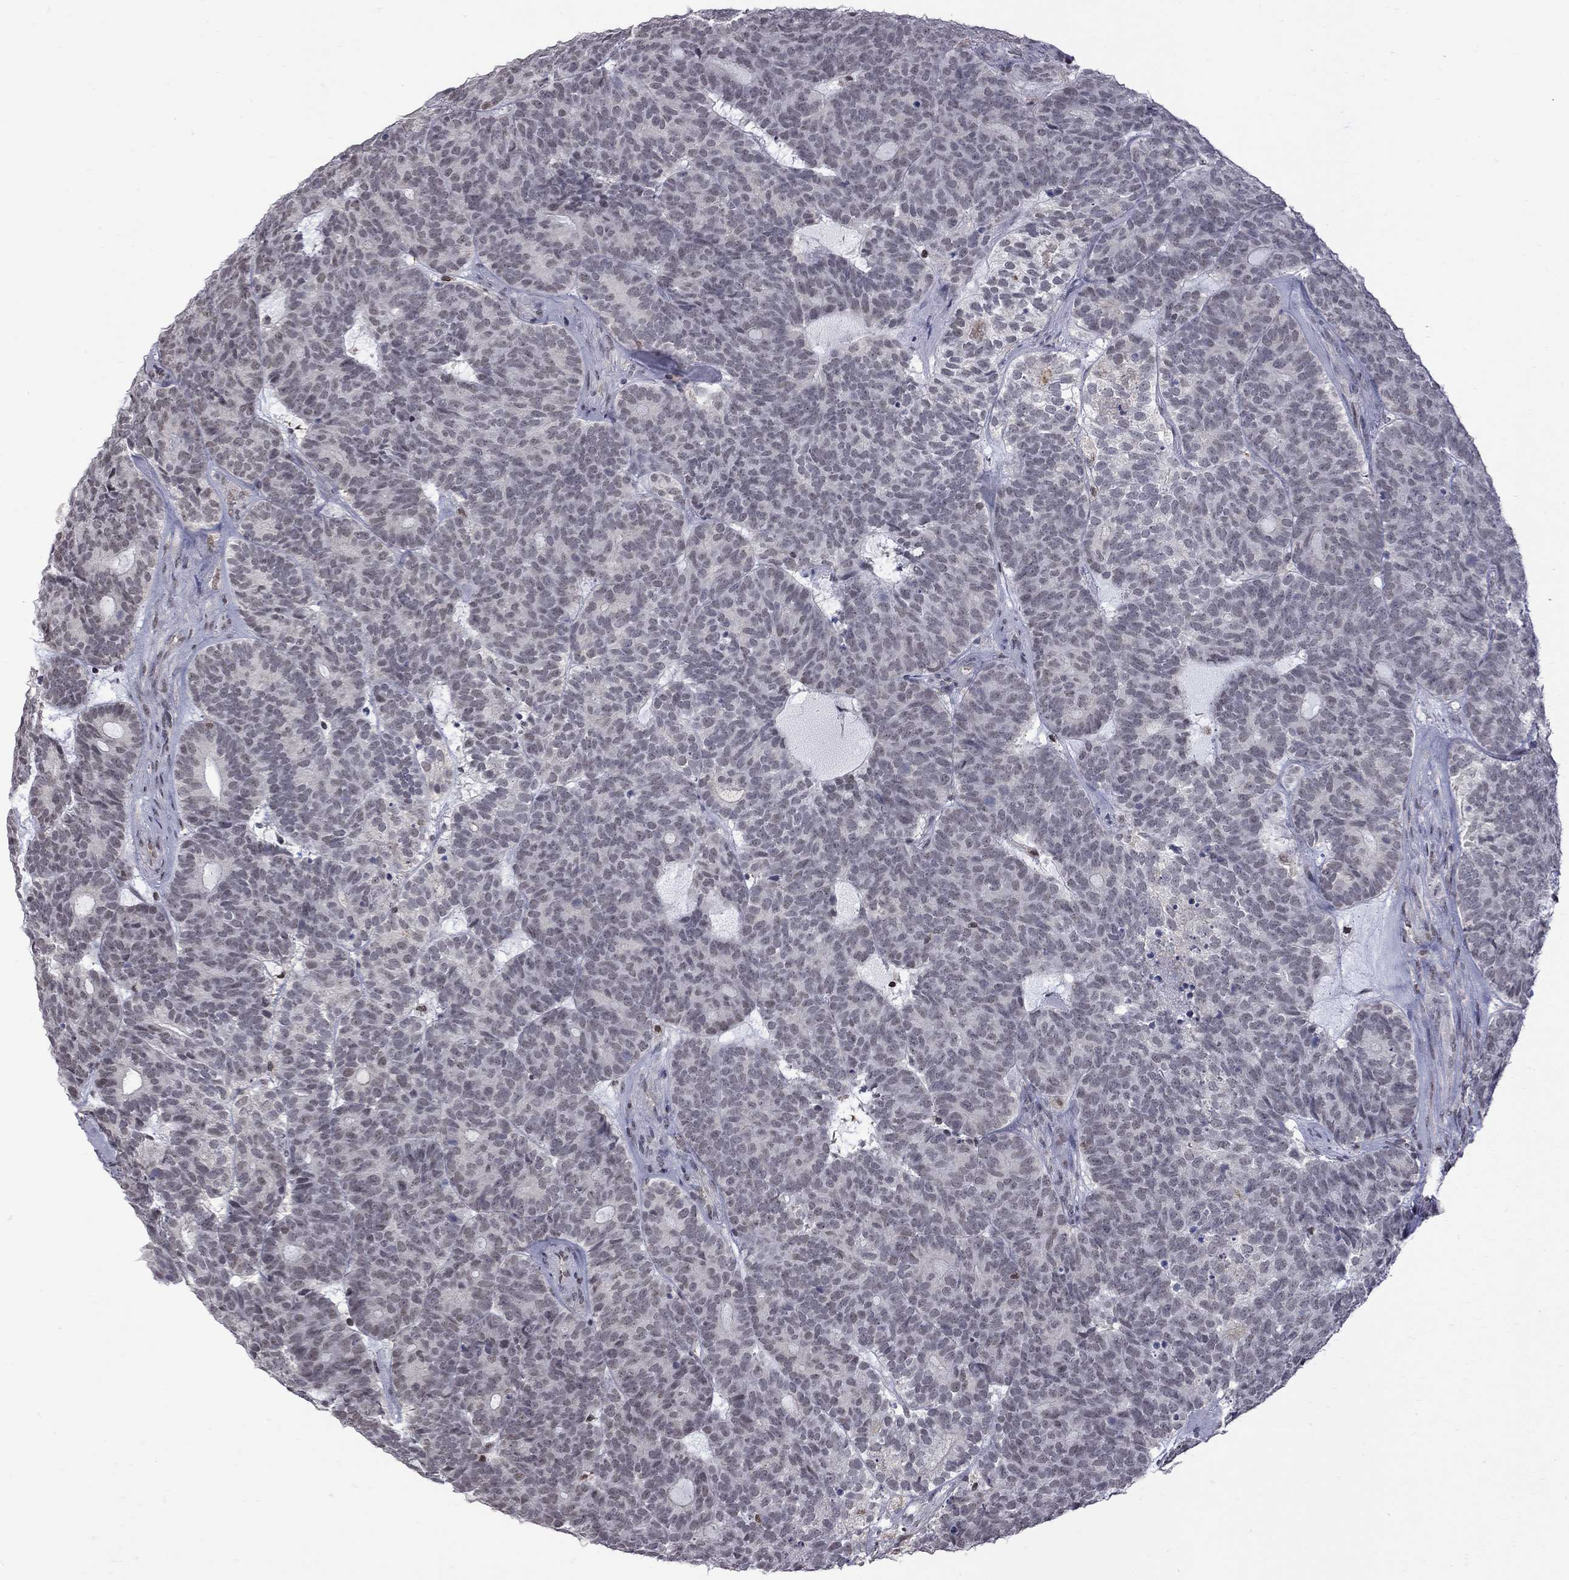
{"staining": {"intensity": "negative", "quantity": "none", "location": "none"}, "tissue": "head and neck cancer", "cell_type": "Tumor cells", "image_type": "cancer", "snomed": [{"axis": "morphology", "description": "Adenocarcinoma, NOS"}, {"axis": "topography", "description": "Head-Neck"}], "caption": "Micrograph shows no protein staining in tumor cells of head and neck cancer tissue.", "gene": "RFWD3", "patient": {"sex": "female", "age": 81}}